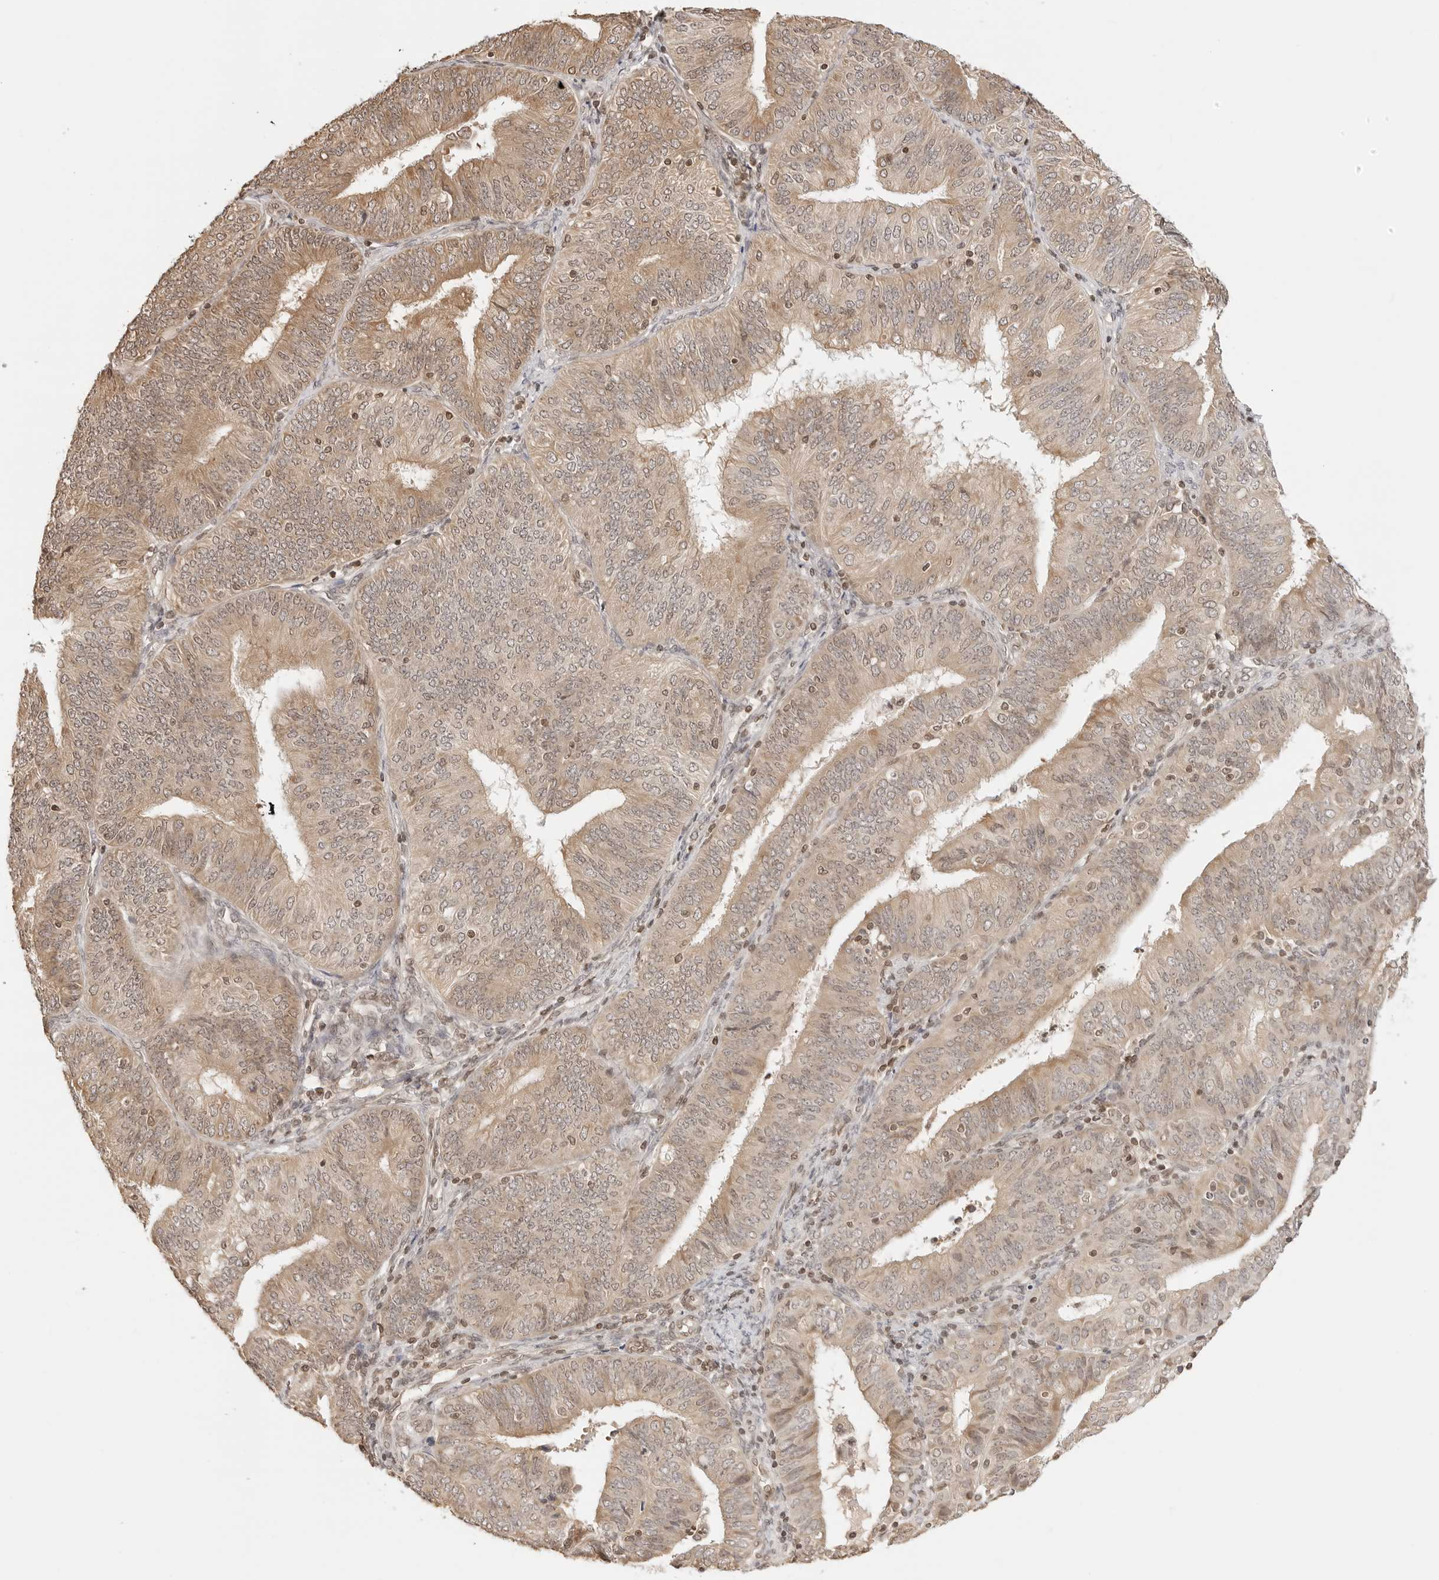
{"staining": {"intensity": "moderate", "quantity": ">75%", "location": "cytoplasmic/membranous,nuclear"}, "tissue": "endometrial cancer", "cell_type": "Tumor cells", "image_type": "cancer", "snomed": [{"axis": "morphology", "description": "Adenocarcinoma, NOS"}, {"axis": "topography", "description": "Endometrium"}], "caption": "Adenocarcinoma (endometrial) stained with a protein marker shows moderate staining in tumor cells.", "gene": "POLH", "patient": {"sex": "female", "age": 58}}